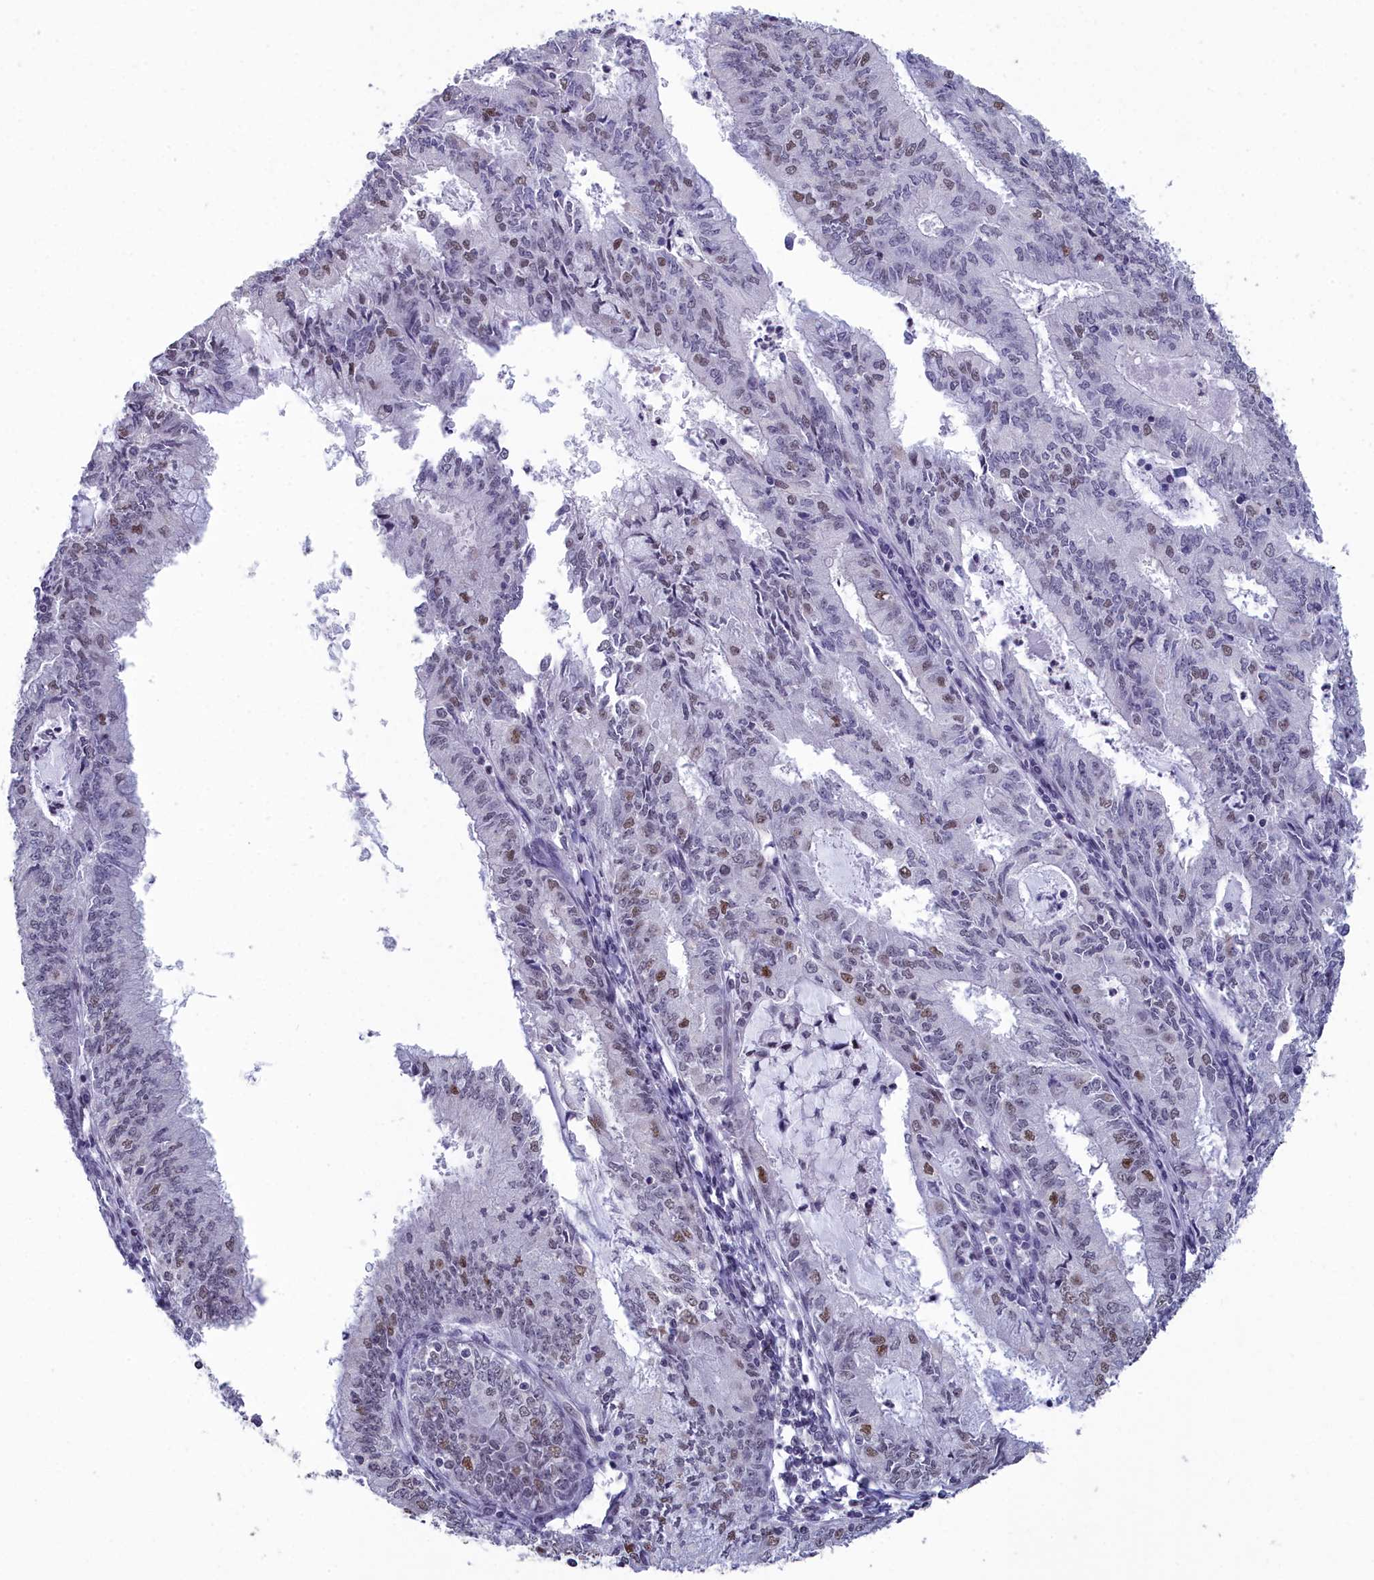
{"staining": {"intensity": "moderate", "quantity": "<25%", "location": "nuclear"}, "tissue": "endometrial cancer", "cell_type": "Tumor cells", "image_type": "cancer", "snomed": [{"axis": "morphology", "description": "Adenocarcinoma, NOS"}, {"axis": "topography", "description": "Endometrium"}], "caption": "Adenocarcinoma (endometrial) stained with a protein marker displays moderate staining in tumor cells.", "gene": "CCDC97", "patient": {"sex": "female", "age": 57}}